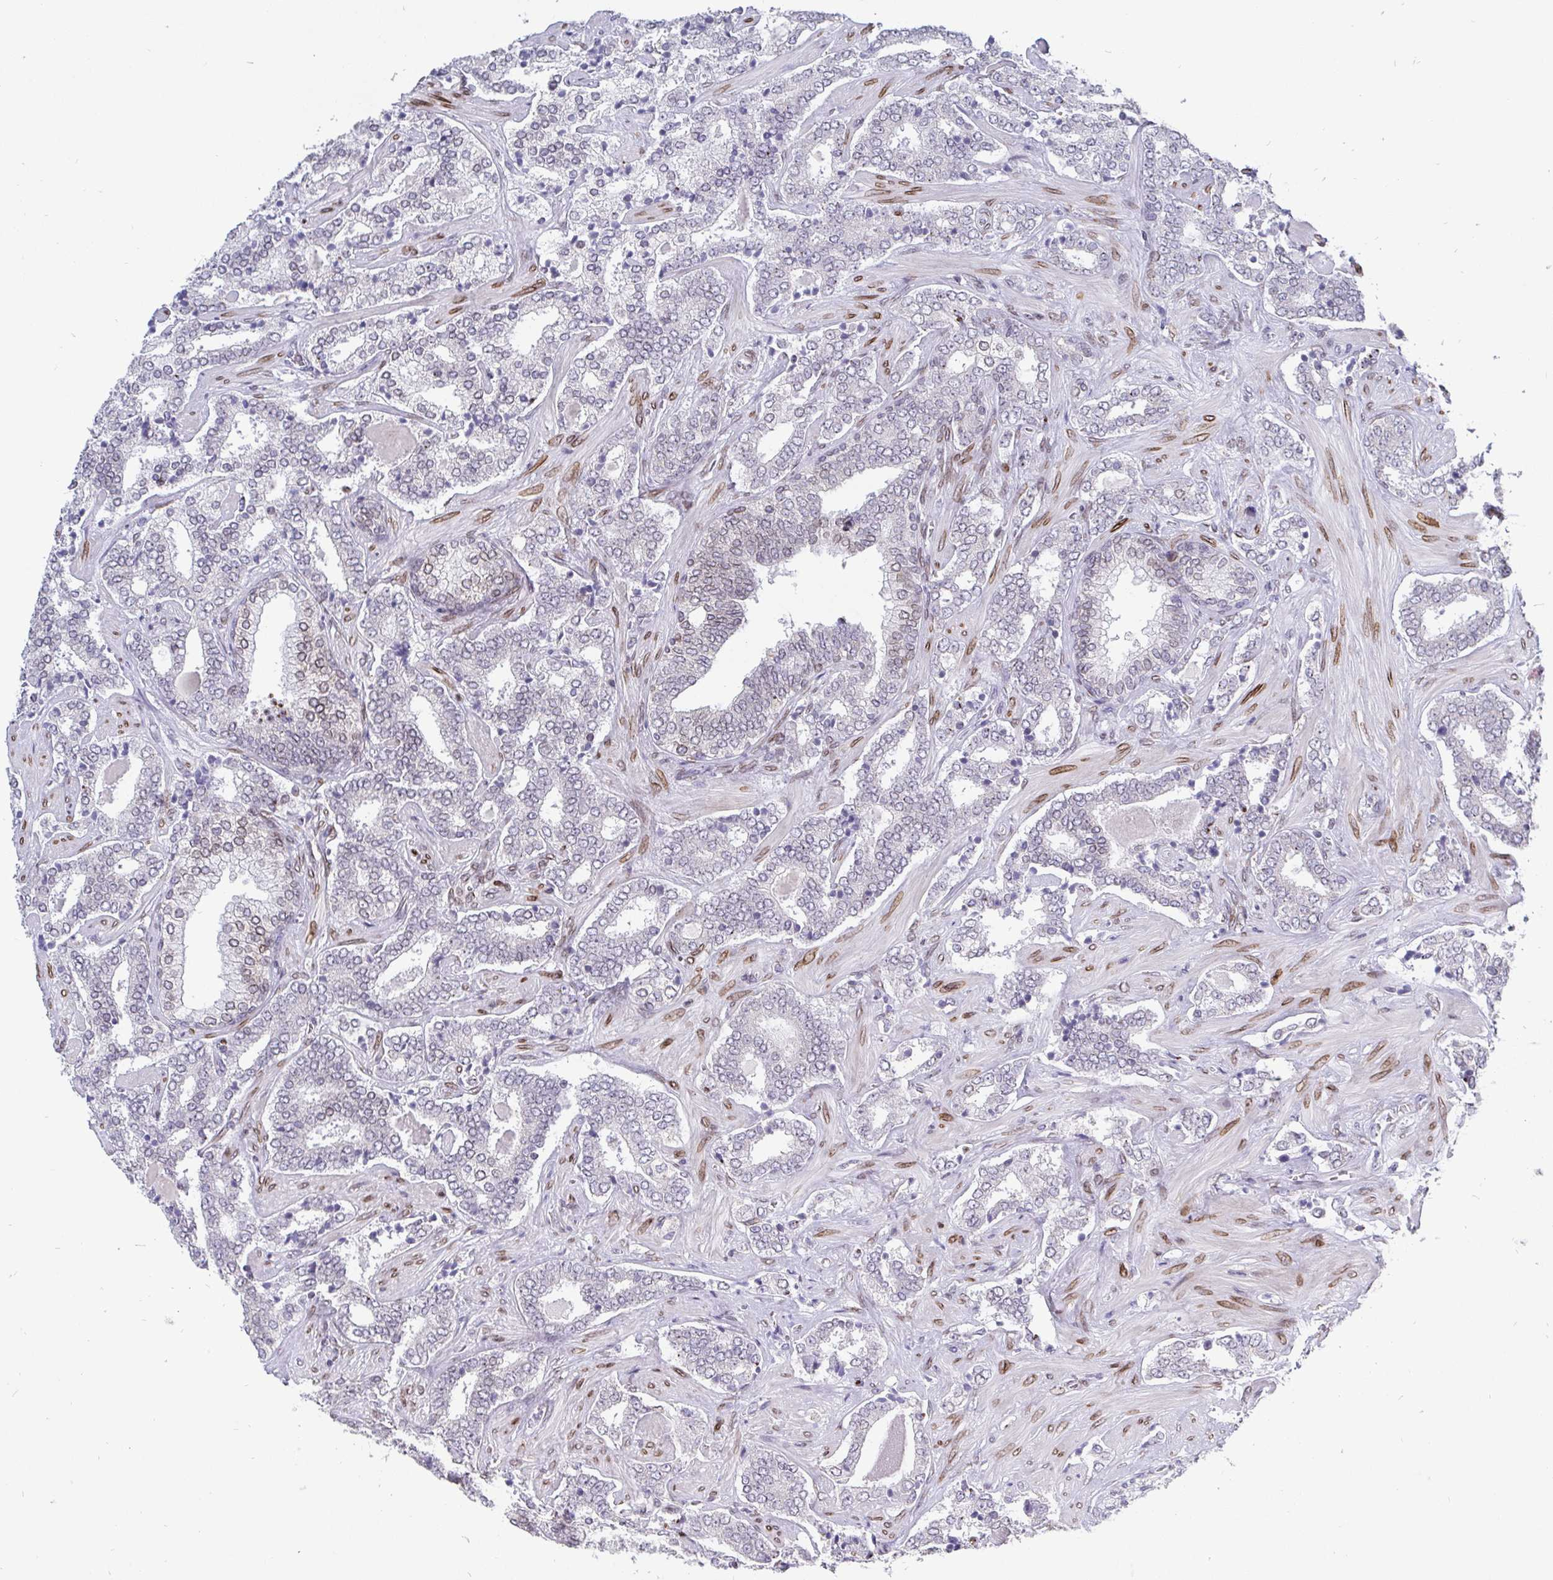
{"staining": {"intensity": "negative", "quantity": "none", "location": "none"}, "tissue": "prostate cancer", "cell_type": "Tumor cells", "image_type": "cancer", "snomed": [{"axis": "morphology", "description": "Adenocarcinoma, High grade"}, {"axis": "topography", "description": "Prostate"}], "caption": "There is no significant expression in tumor cells of prostate high-grade adenocarcinoma.", "gene": "EMD", "patient": {"sex": "male", "age": 60}}